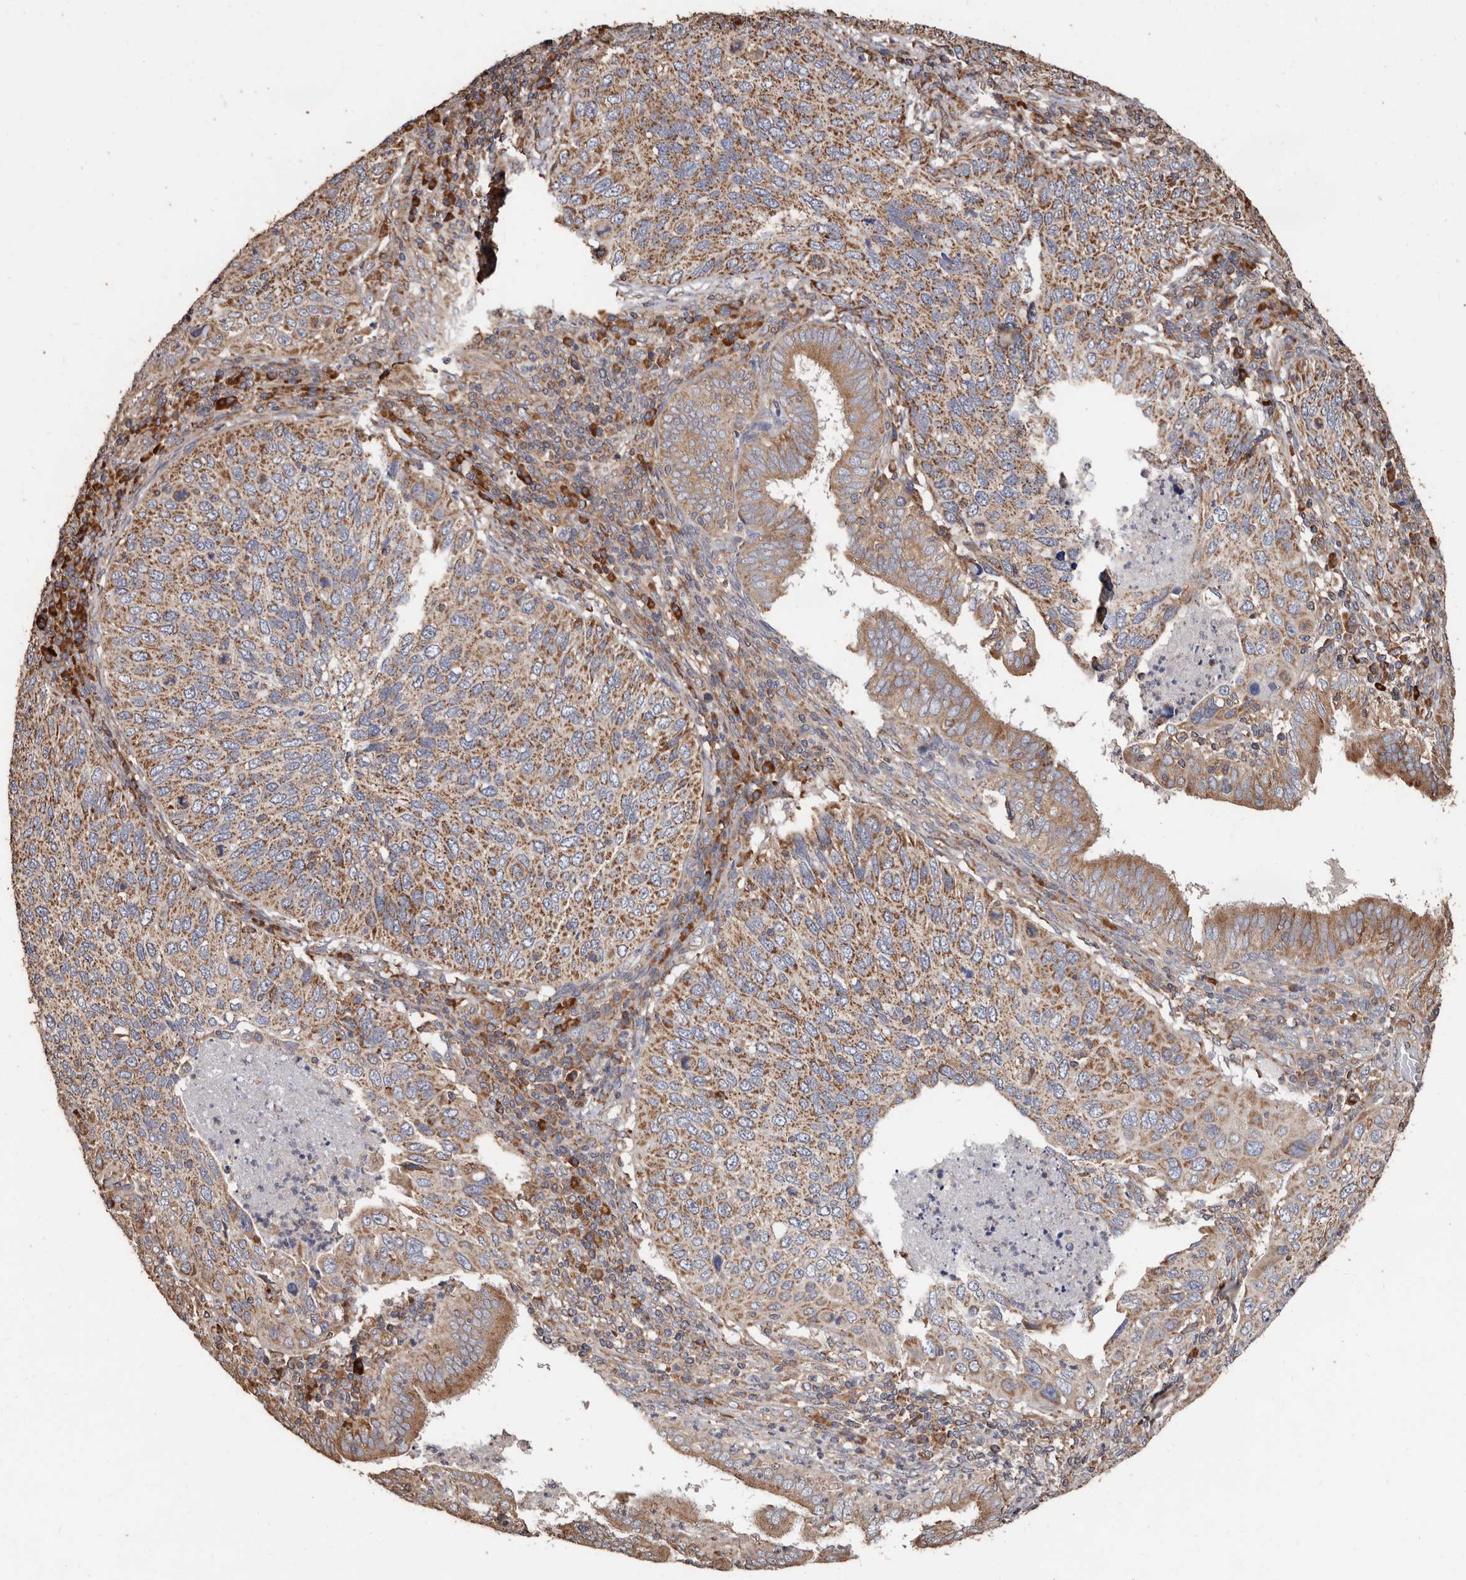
{"staining": {"intensity": "moderate", "quantity": ">75%", "location": "cytoplasmic/membranous"}, "tissue": "cervical cancer", "cell_type": "Tumor cells", "image_type": "cancer", "snomed": [{"axis": "morphology", "description": "Squamous cell carcinoma, NOS"}, {"axis": "topography", "description": "Cervix"}], "caption": "An immunohistochemistry histopathology image of neoplastic tissue is shown. Protein staining in brown highlights moderate cytoplasmic/membranous positivity in cervical squamous cell carcinoma within tumor cells.", "gene": "OSGIN2", "patient": {"sex": "female", "age": 38}}